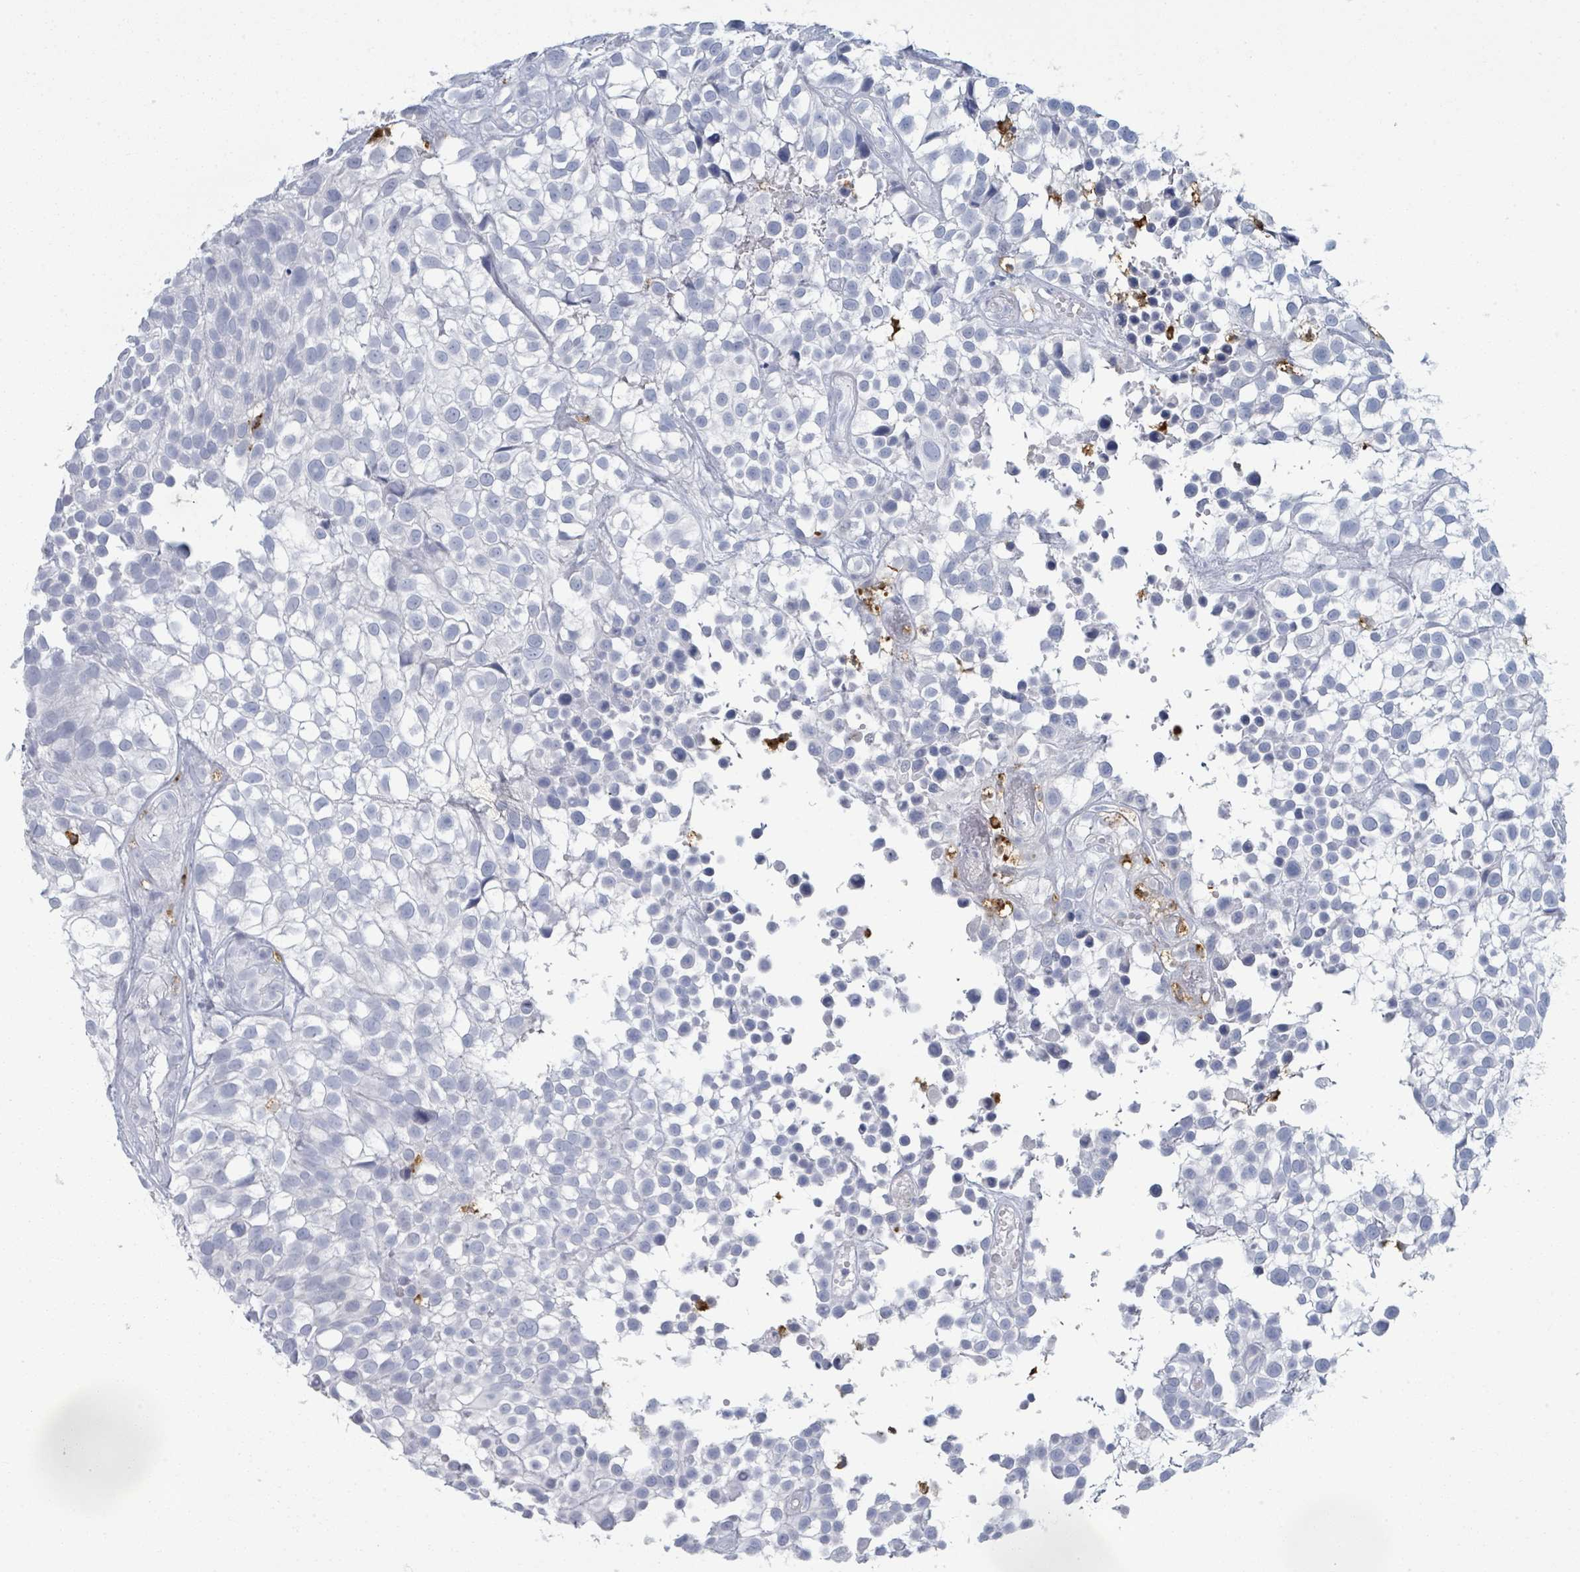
{"staining": {"intensity": "negative", "quantity": "none", "location": "none"}, "tissue": "urothelial cancer", "cell_type": "Tumor cells", "image_type": "cancer", "snomed": [{"axis": "morphology", "description": "Urothelial carcinoma, High grade"}, {"axis": "topography", "description": "Urinary bladder"}], "caption": "A micrograph of human high-grade urothelial carcinoma is negative for staining in tumor cells. (DAB (3,3'-diaminobenzidine) immunohistochemistry (IHC) visualized using brightfield microscopy, high magnification).", "gene": "DEFA4", "patient": {"sex": "male", "age": 56}}